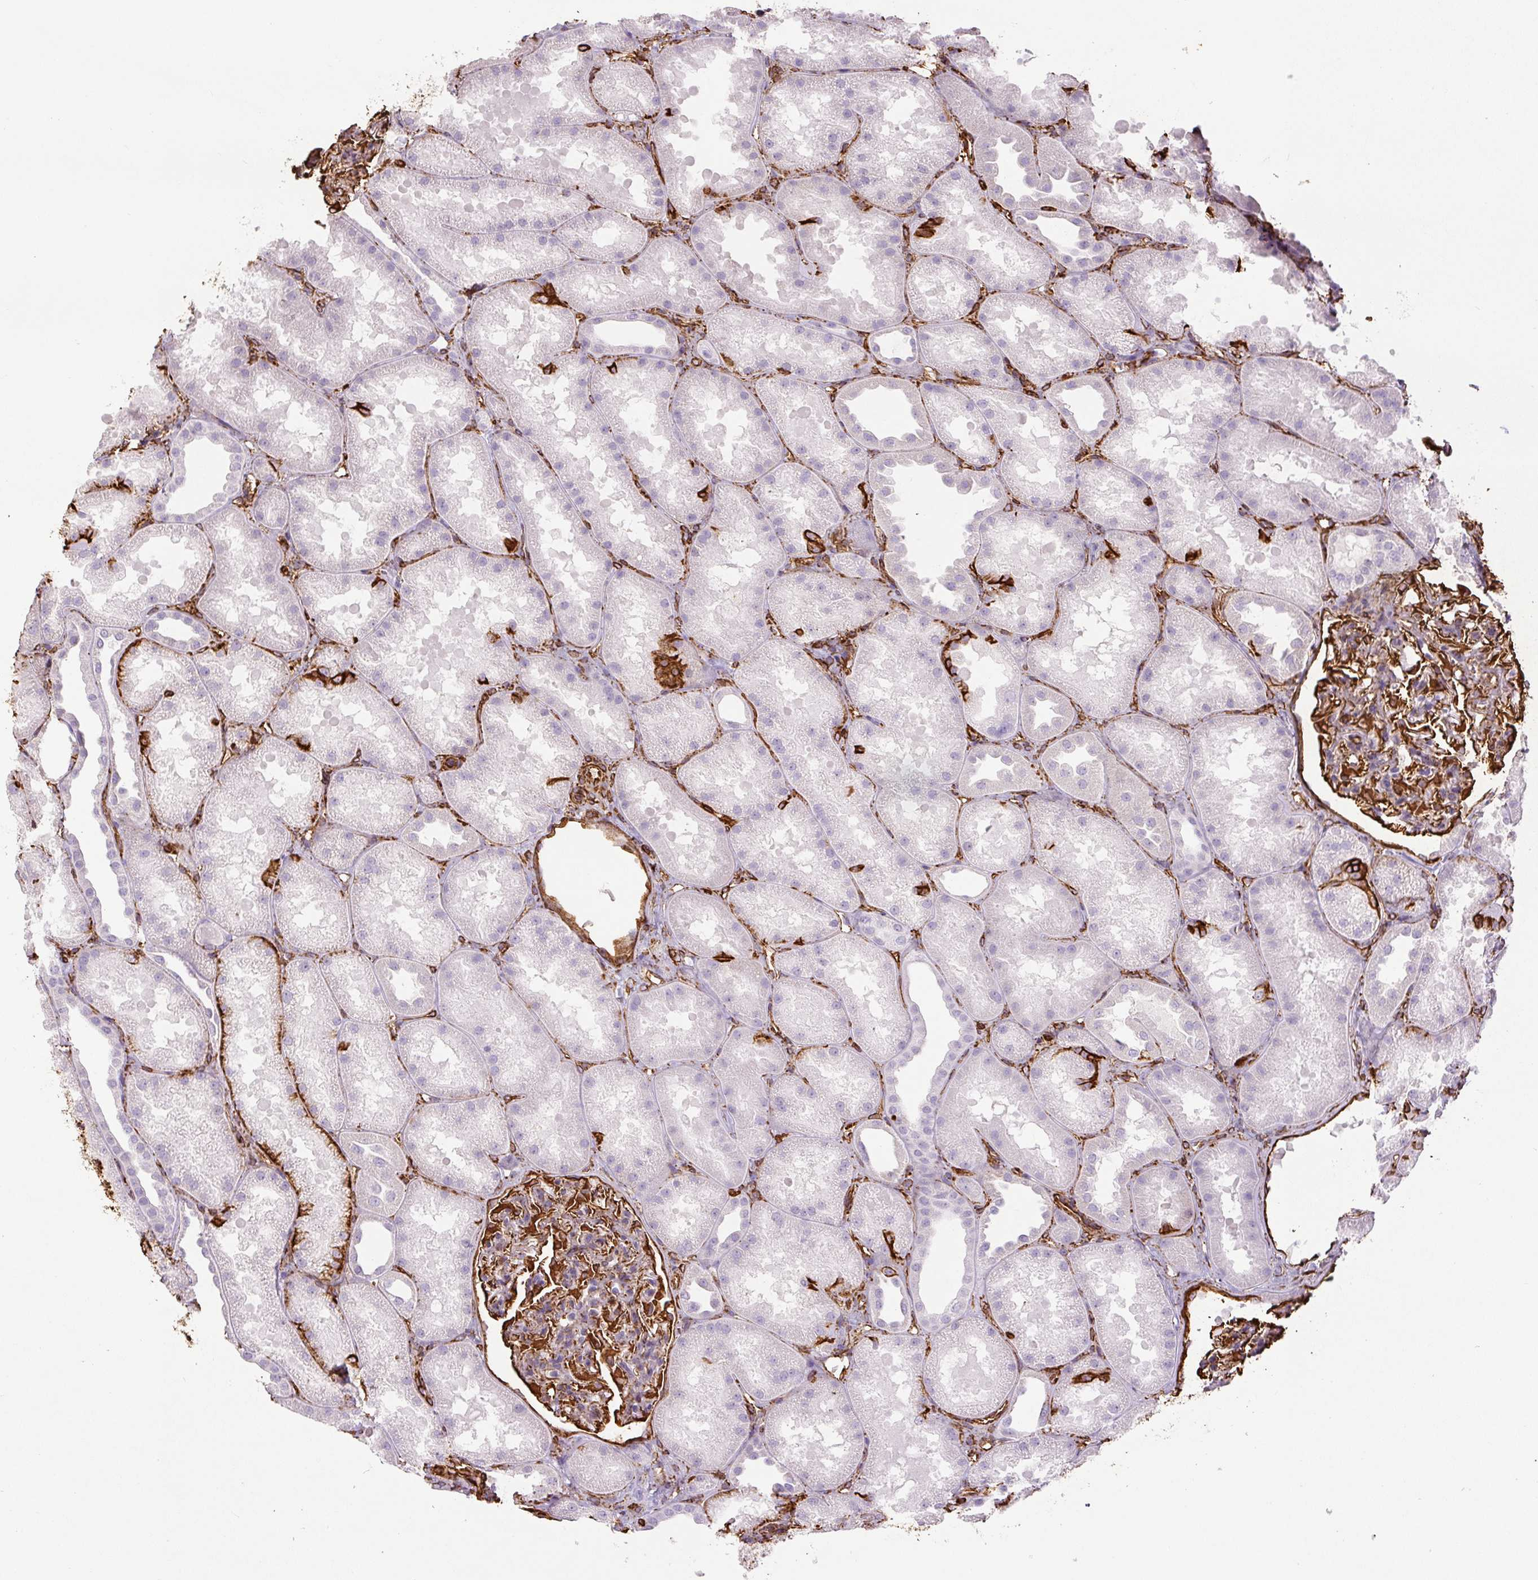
{"staining": {"intensity": "strong", "quantity": "25%-75%", "location": "cytoplasmic/membranous"}, "tissue": "kidney", "cell_type": "Cells in glomeruli", "image_type": "normal", "snomed": [{"axis": "morphology", "description": "Normal tissue, NOS"}, {"axis": "topography", "description": "Kidney"}], "caption": "Cells in glomeruli show high levels of strong cytoplasmic/membranous expression in about 25%-75% of cells in unremarkable human kidney.", "gene": "VIM", "patient": {"sex": "male", "age": 61}}